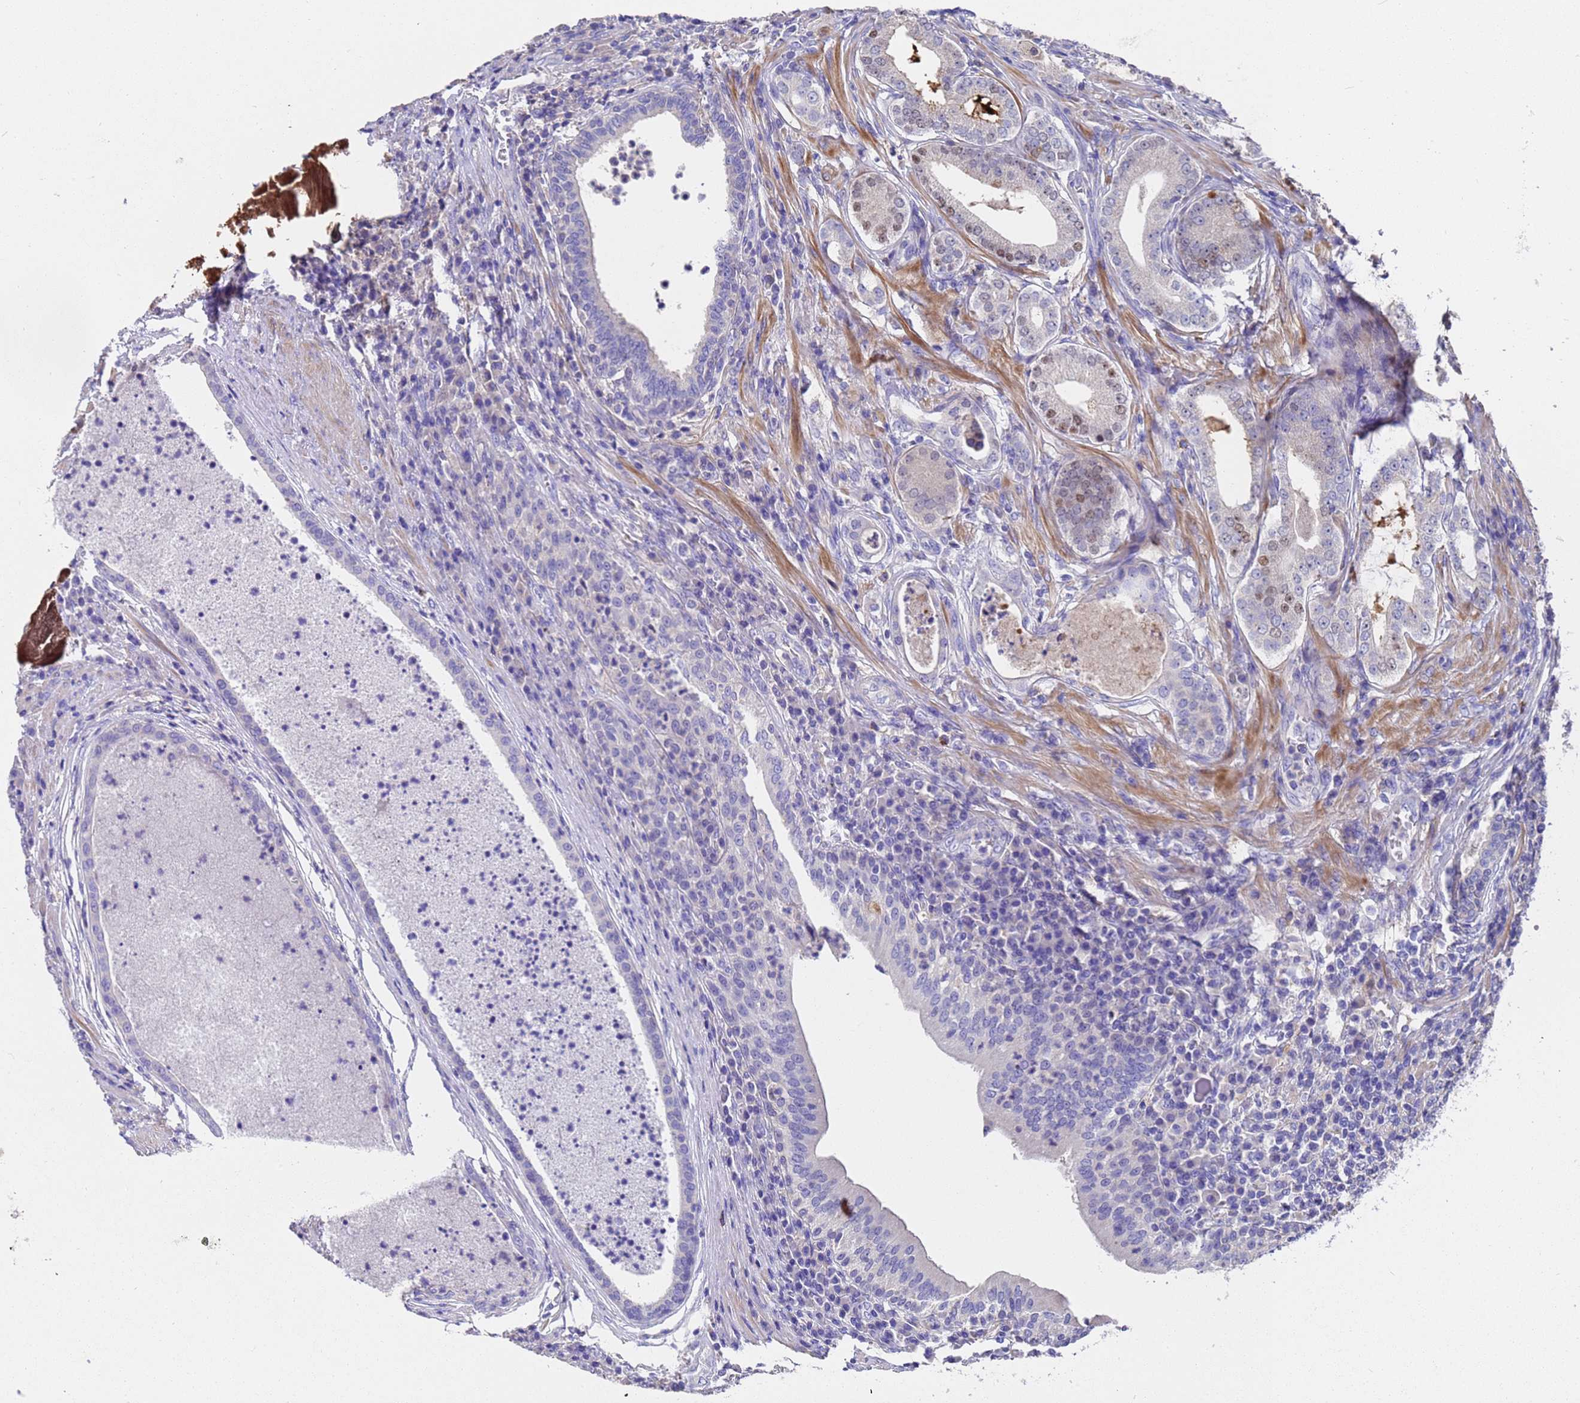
{"staining": {"intensity": "moderate", "quantity": "<25%", "location": "nuclear"}, "tissue": "prostate cancer", "cell_type": "Tumor cells", "image_type": "cancer", "snomed": [{"axis": "morphology", "description": "Adenocarcinoma, Low grade"}, {"axis": "topography", "description": "Prostate"}], "caption": "Protein analysis of prostate cancer tissue reveals moderate nuclear positivity in approximately <25% of tumor cells.", "gene": "ELP6", "patient": {"sex": "male", "age": 68}}